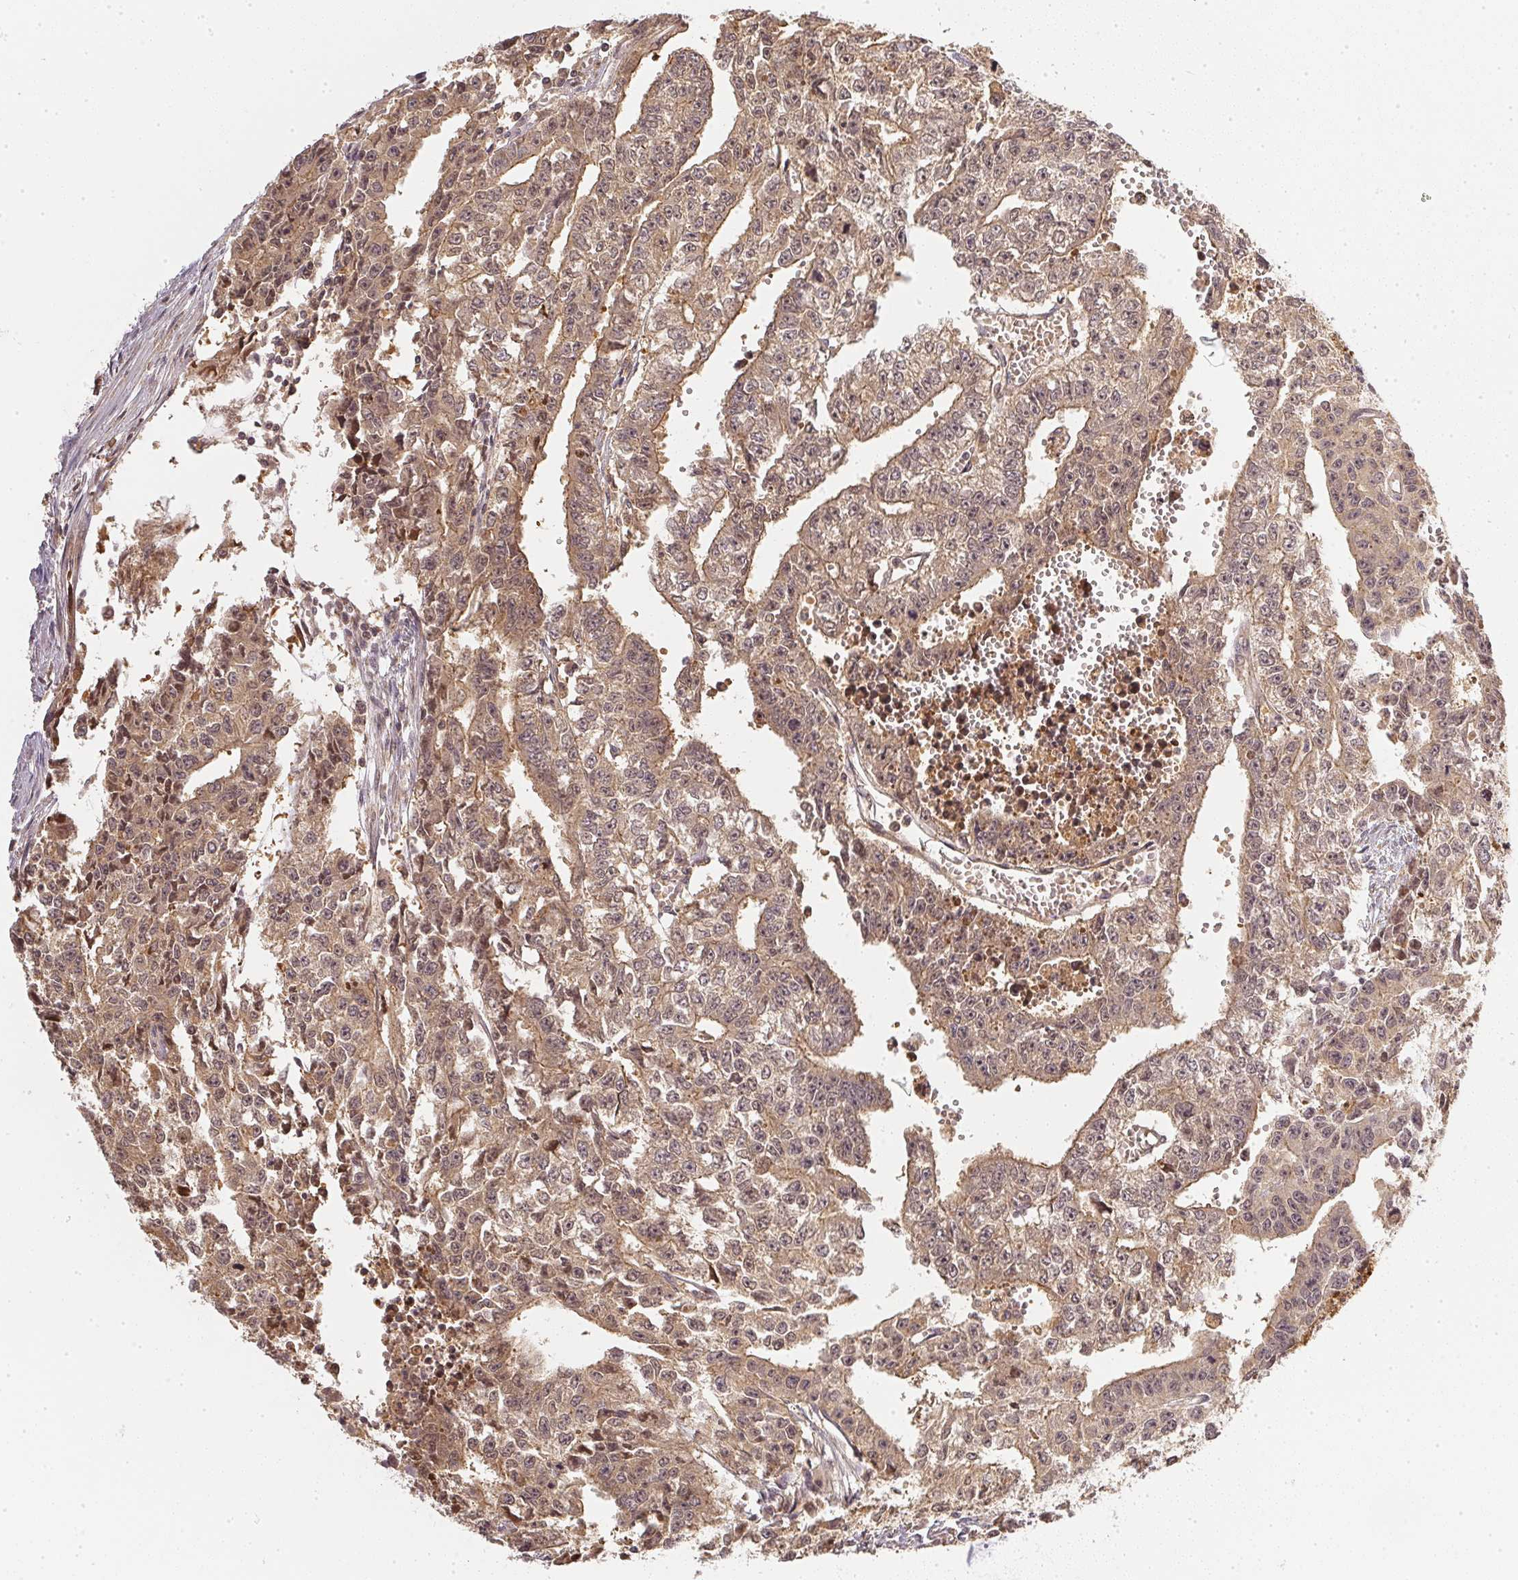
{"staining": {"intensity": "negative", "quantity": "none", "location": "none"}, "tissue": "testis cancer", "cell_type": "Tumor cells", "image_type": "cancer", "snomed": [{"axis": "morphology", "description": "Carcinoma, Embryonal, NOS"}, {"axis": "morphology", "description": "Teratoma, malignant, NOS"}, {"axis": "topography", "description": "Testis"}], "caption": "This is an immunohistochemistry histopathology image of human testis cancer. There is no staining in tumor cells.", "gene": "SERPINE1", "patient": {"sex": "male", "age": 24}}